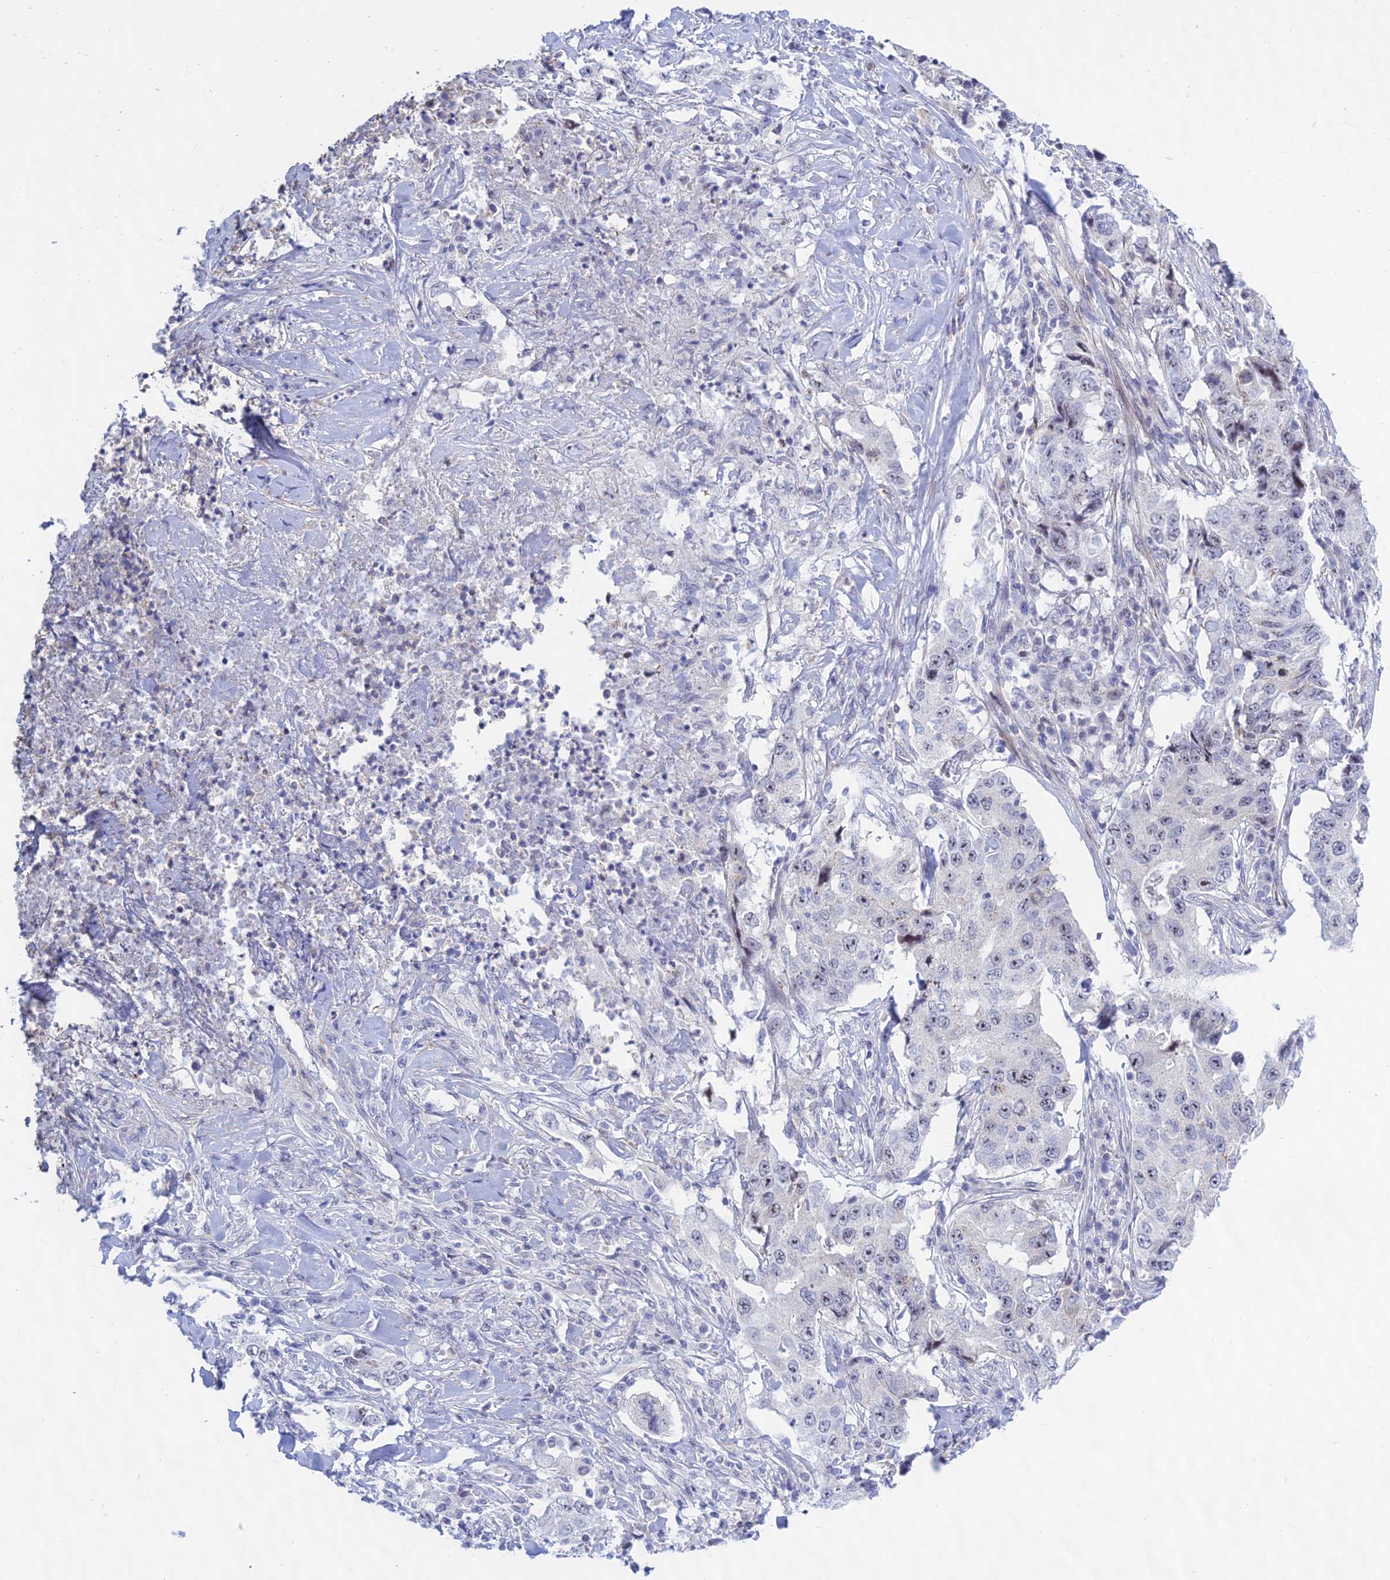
{"staining": {"intensity": "negative", "quantity": "none", "location": "none"}, "tissue": "lung cancer", "cell_type": "Tumor cells", "image_type": "cancer", "snomed": [{"axis": "morphology", "description": "Adenocarcinoma, NOS"}, {"axis": "topography", "description": "Lung"}], "caption": "This is an immunohistochemistry (IHC) photomicrograph of human lung adenocarcinoma. There is no expression in tumor cells.", "gene": "KRR1", "patient": {"sex": "female", "age": 51}}